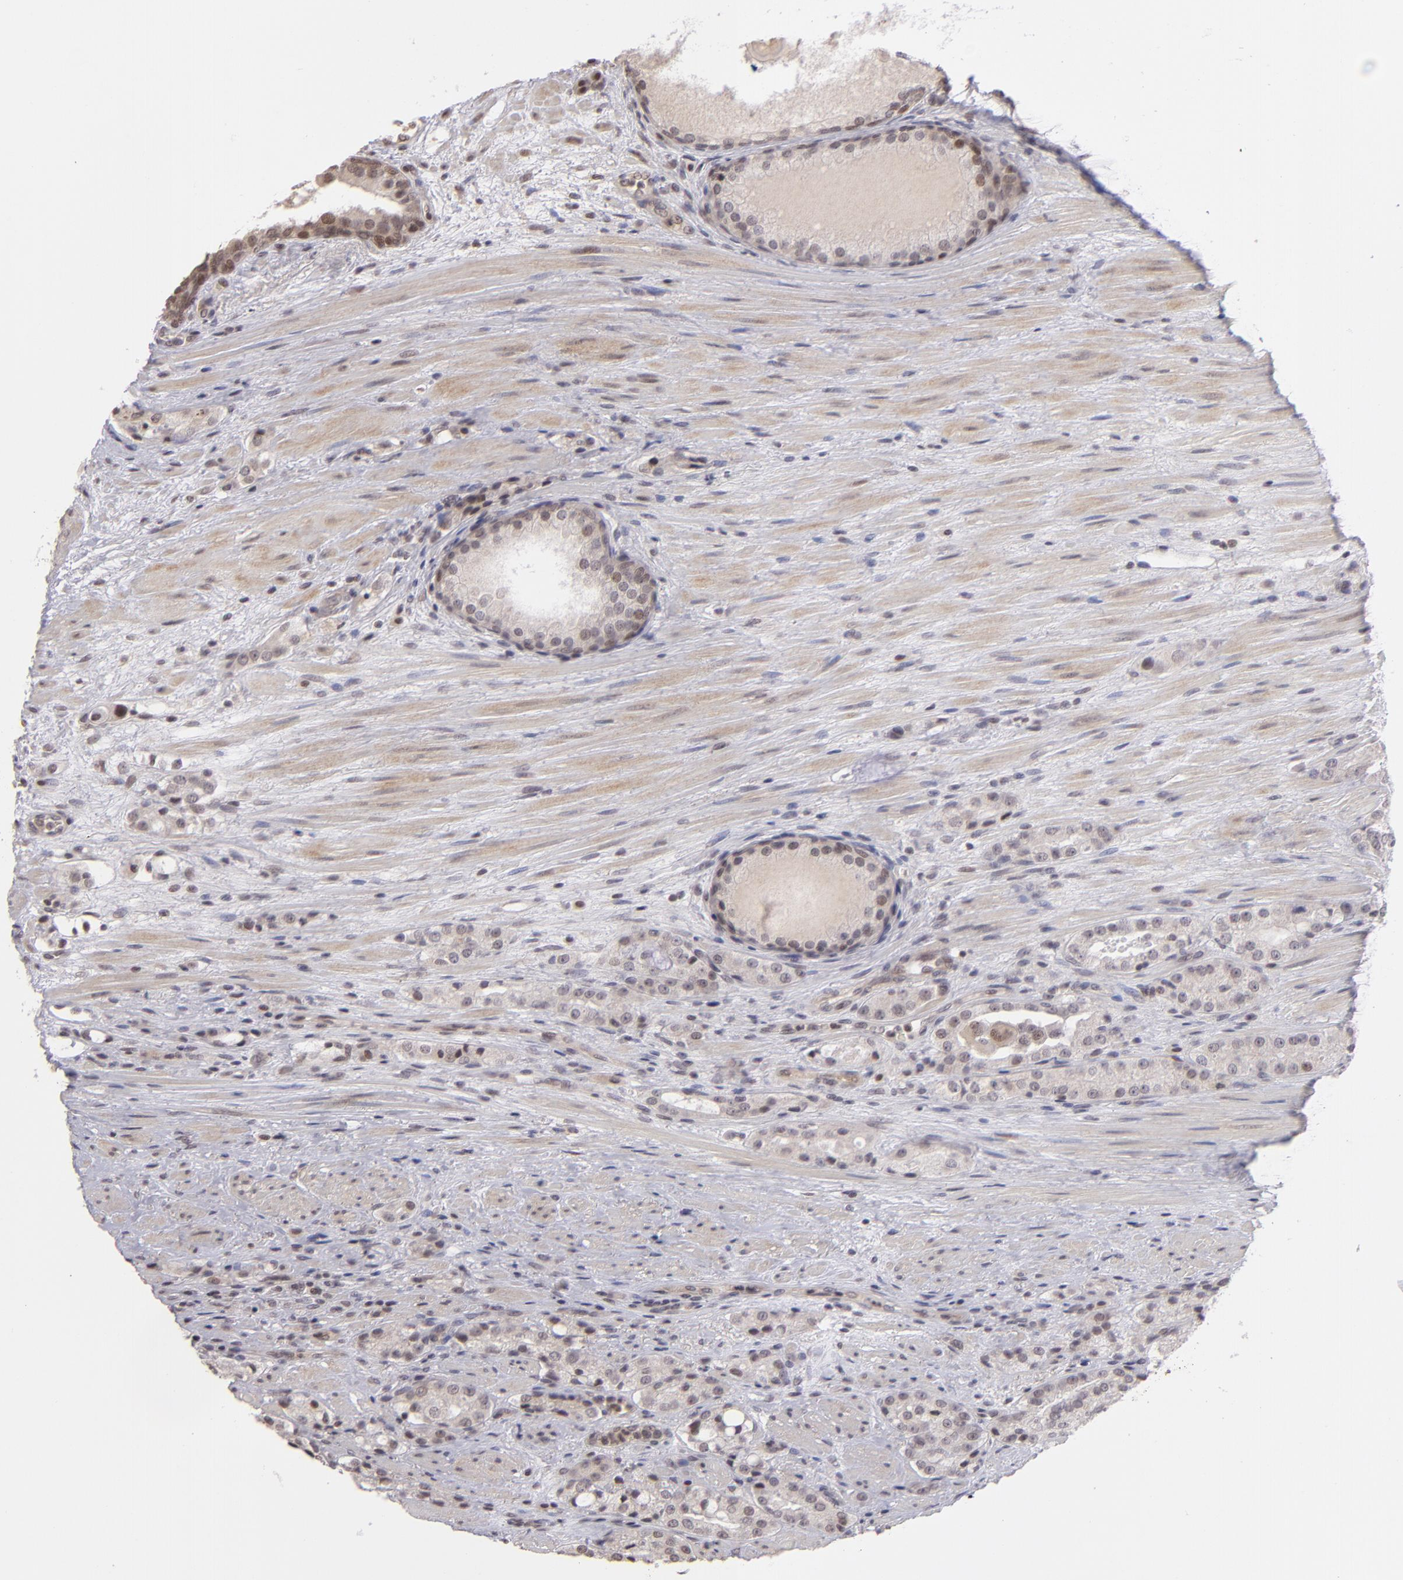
{"staining": {"intensity": "weak", "quantity": "<25%", "location": "nuclear"}, "tissue": "prostate cancer", "cell_type": "Tumor cells", "image_type": "cancer", "snomed": [{"axis": "morphology", "description": "Adenocarcinoma, High grade"}, {"axis": "topography", "description": "Prostate"}], "caption": "Immunohistochemistry of human prostate cancer (high-grade adenocarcinoma) shows no staining in tumor cells.", "gene": "RARB", "patient": {"sex": "male", "age": 72}}